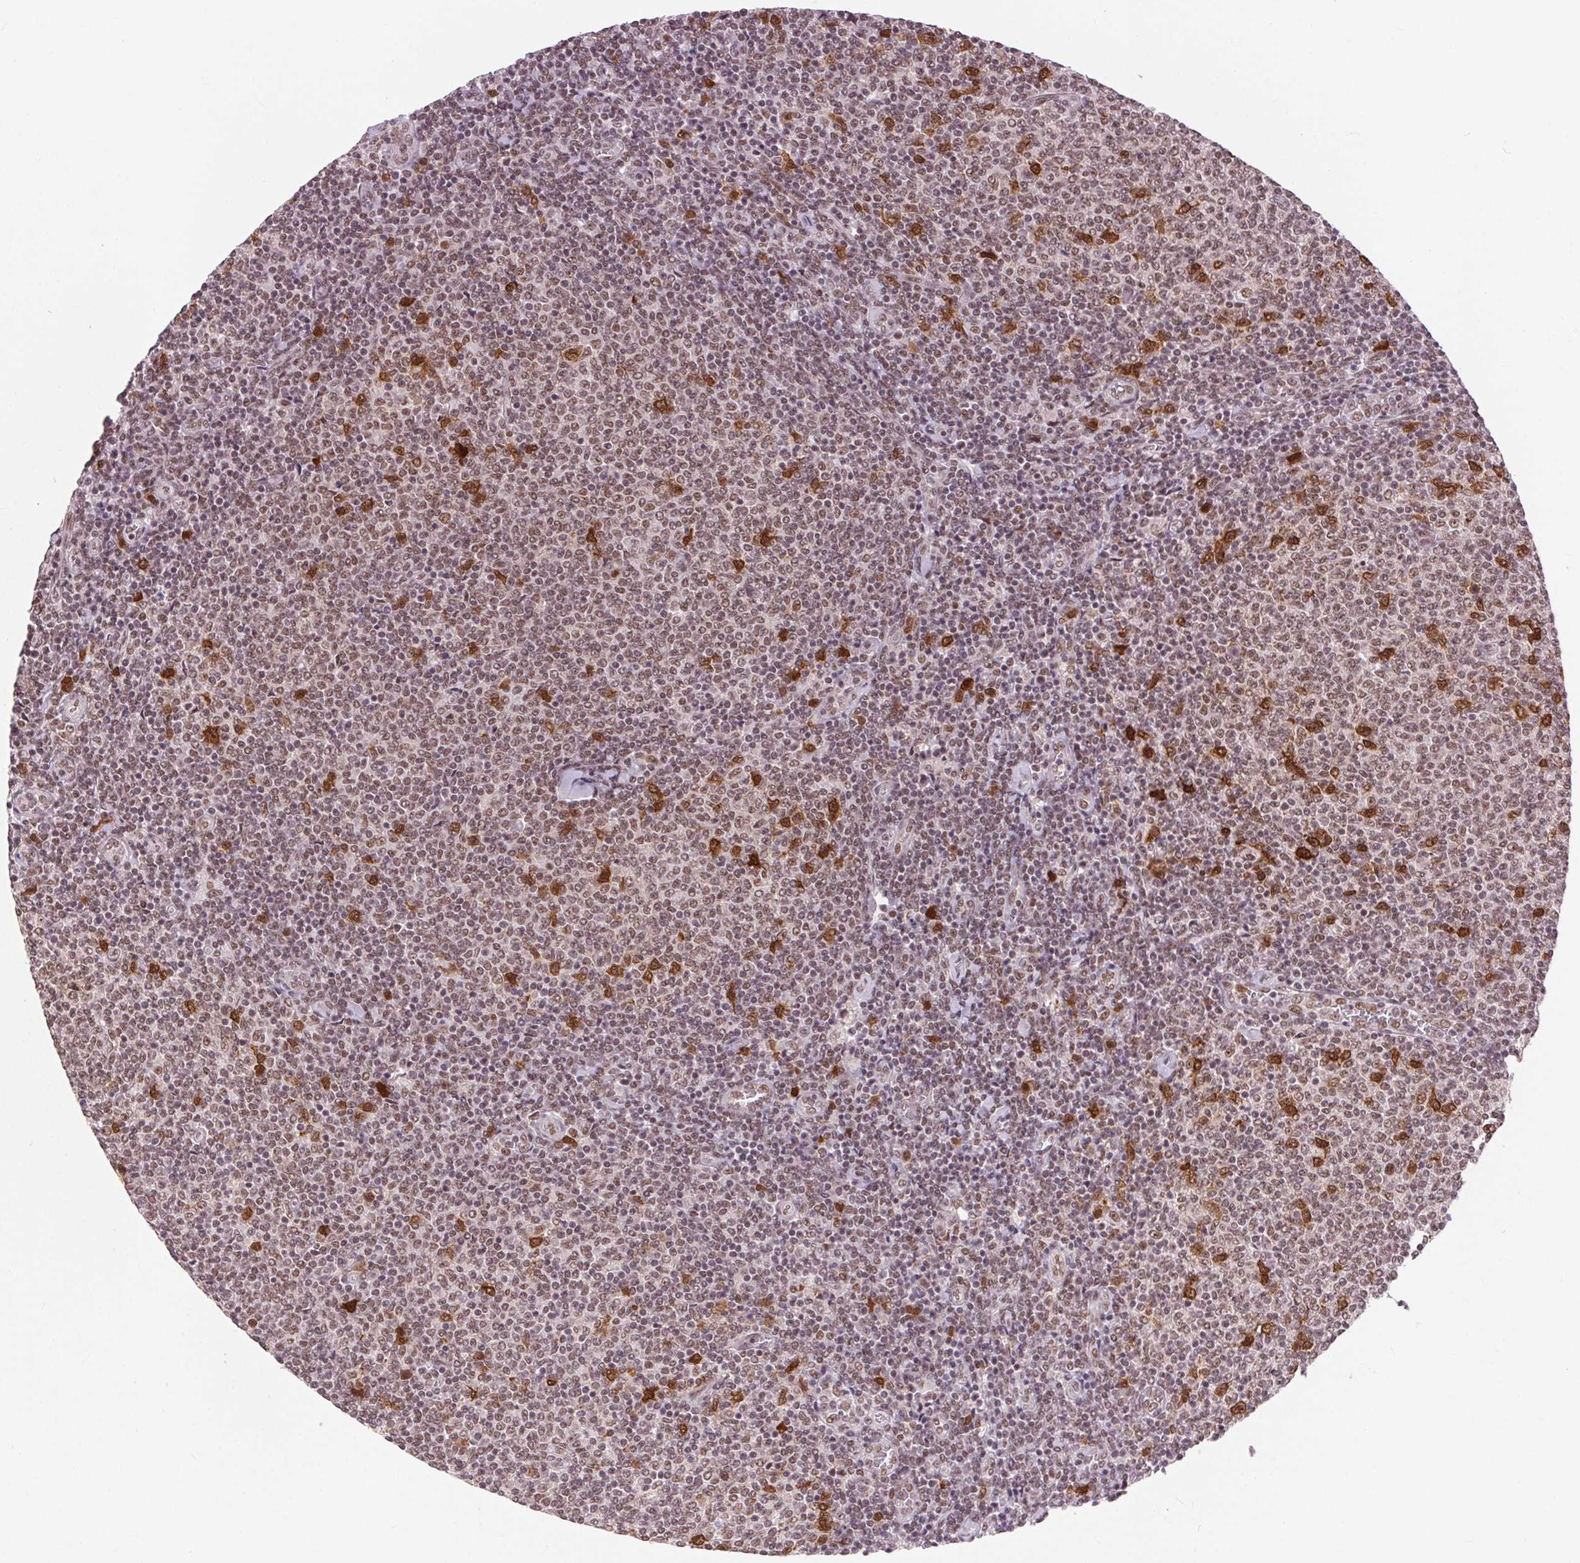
{"staining": {"intensity": "moderate", "quantity": ">75%", "location": "nuclear"}, "tissue": "lymphoma", "cell_type": "Tumor cells", "image_type": "cancer", "snomed": [{"axis": "morphology", "description": "Malignant lymphoma, non-Hodgkin's type, Low grade"}, {"axis": "topography", "description": "Lymph node"}], "caption": "An IHC image of neoplastic tissue is shown. Protein staining in brown highlights moderate nuclear positivity in low-grade malignant lymphoma, non-Hodgkin's type within tumor cells.", "gene": "CD2BP2", "patient": {"sex": "male", "age": 52}}